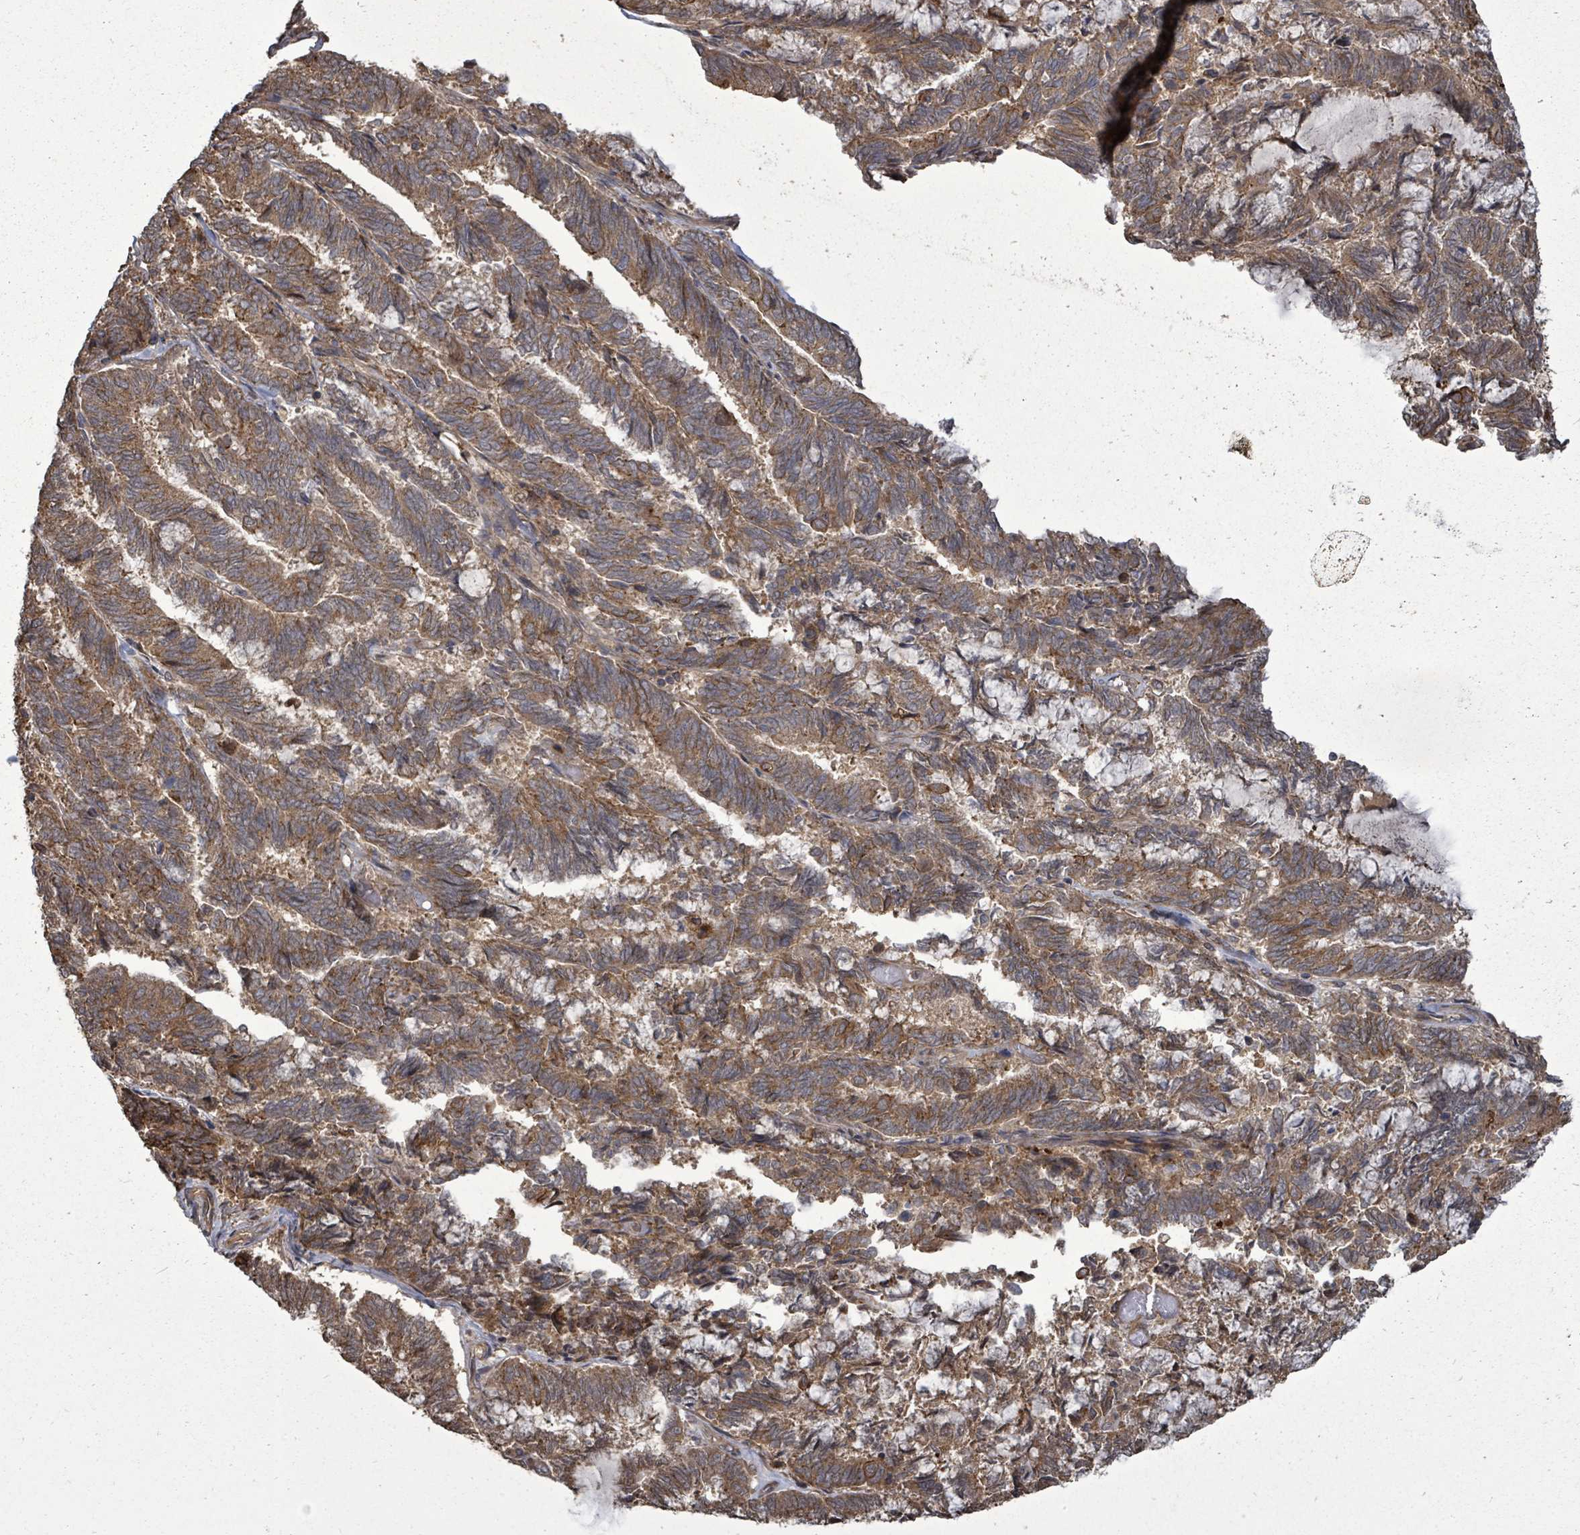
{"staining": {"intensity": "moderate", "quantity": ">75%", "location": "cytoplasmic/membranous"}, "tissue": "endometrial cancer", "cell_type": "Tumor cells", "image_type": "cancer", "snomed": [{"axis": "morphology", "description": "Adenocarcinoma, NOS"}, {"axis": "topography", "description": "Endometrium"}], "caption": "Protein expression analysis of human endometrial cancer reveals moderate cytoplasmic/membranous positivity in about >75% of tumor cells.", "gene": "EIF3C", "patient": {"sex": "female", "age": 80}}